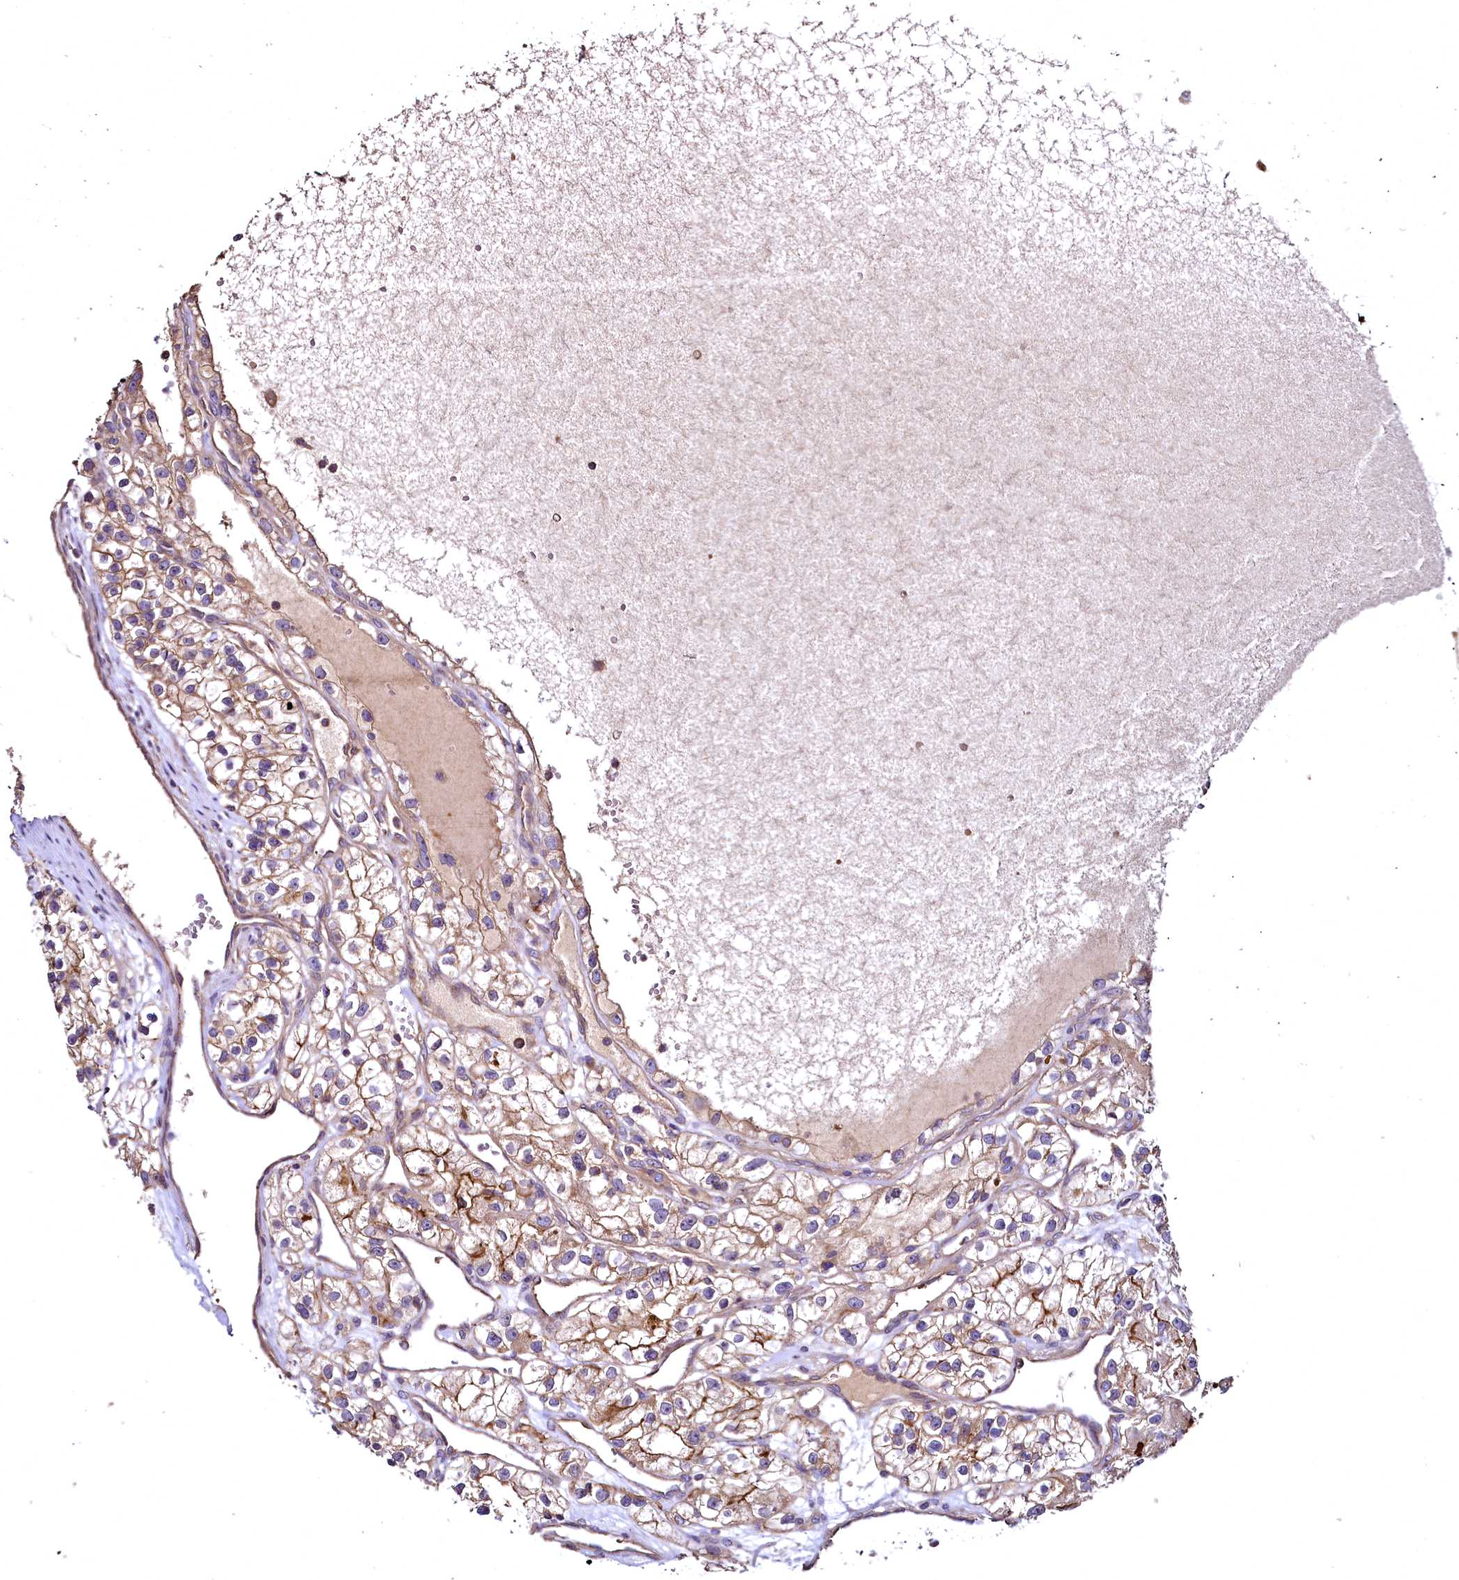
{"staining": {"intensity": "moderate", "quantity": ">75%", "location": "cytoplasmic/membranous"}, "tissue": "renal cancer", "cell_type": "Tumor cells", "image_type": "cancer", "snomed": [{"axis": "morphology", "description": "Adenocarcinoma, NOS"}, {"axis": "topography", "description": "Kidney"}], "caption": "Protein analysis of renal cancer tissue demonstrates moderate cytoplasmic/membranous expression in approximately >75% of tumor cells.", "gene": "TBCEL", "patient": {"sex": "female", "age": 57}}